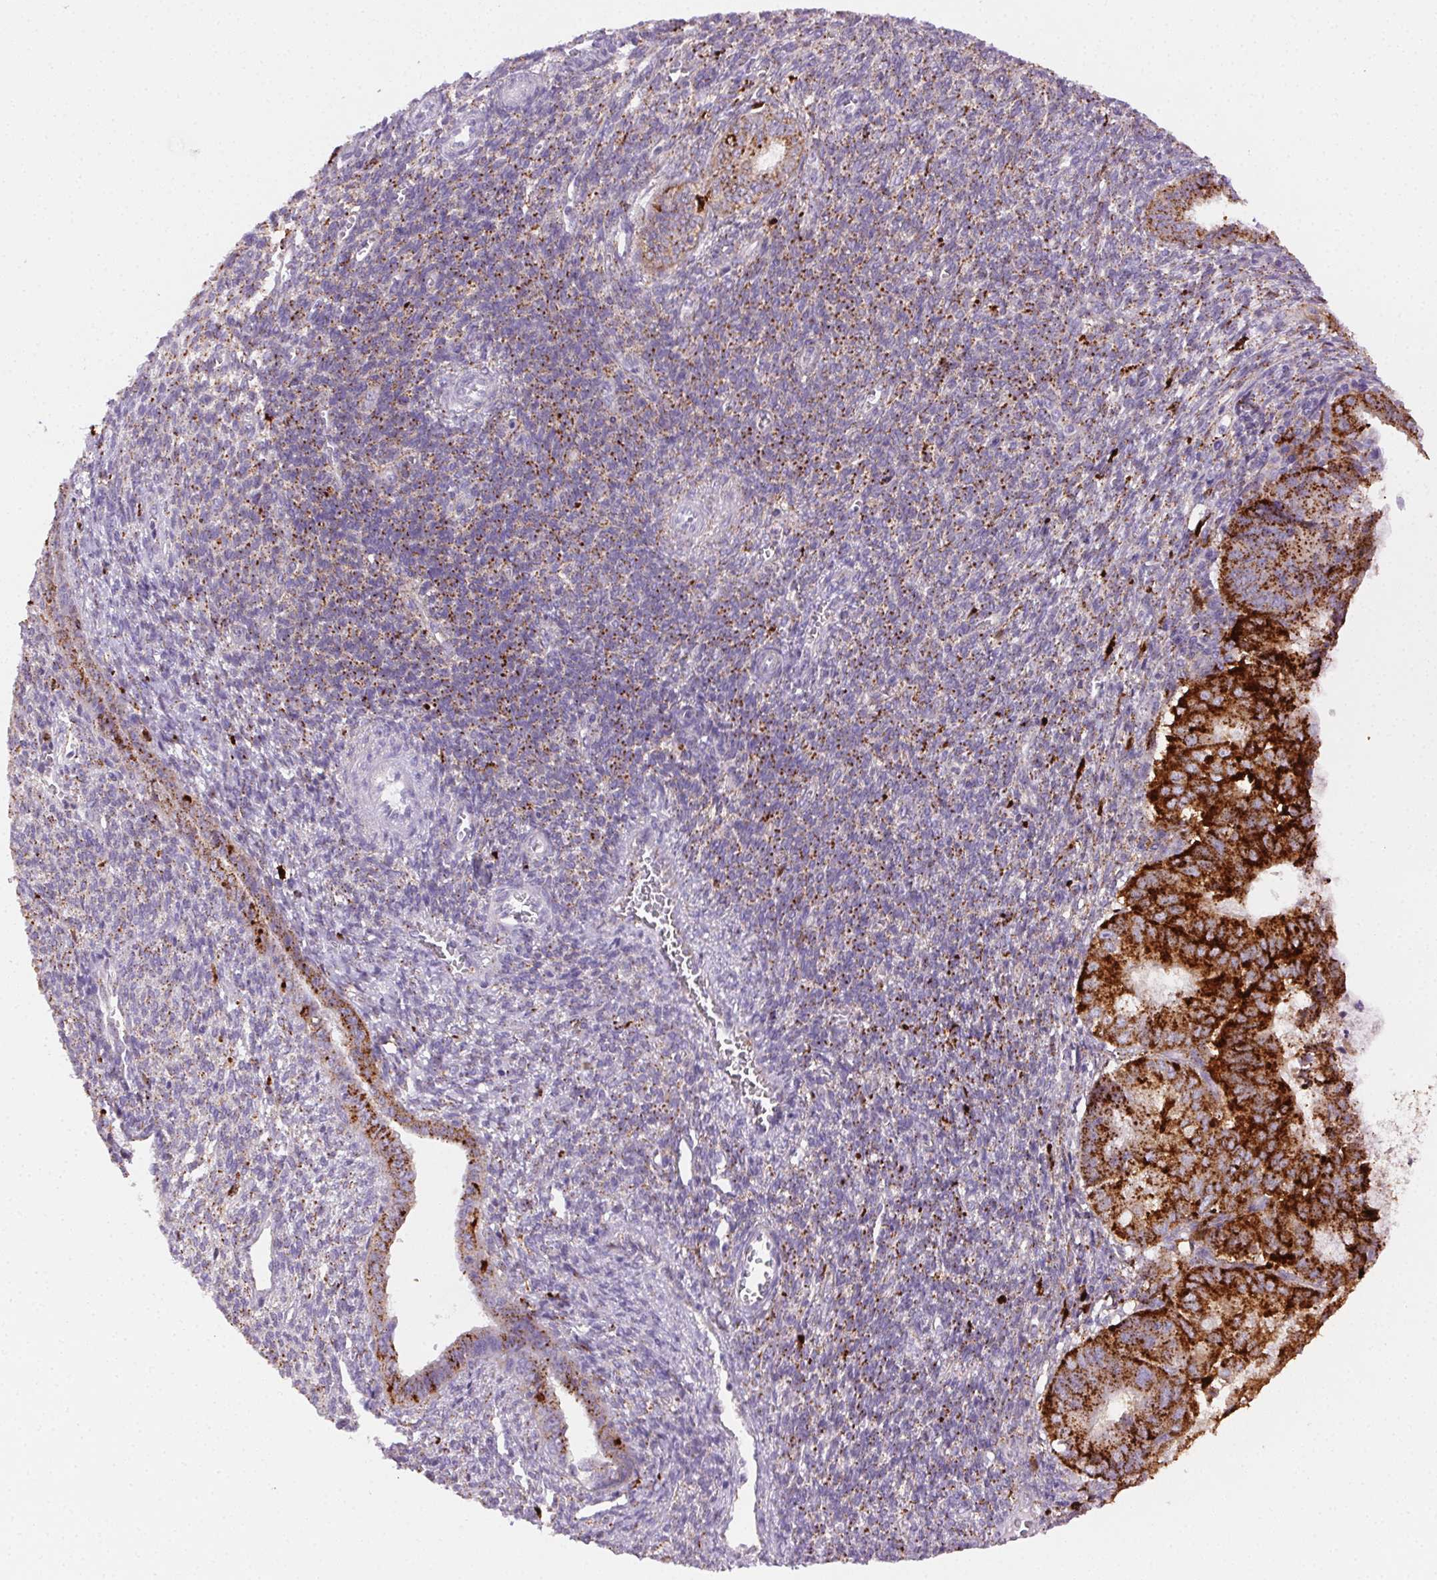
{"staining": {"intensity": "strong", "quantity": ">75%", "location": "cytoplasmic/membranous"}, "tissue": "endometrial cancer", "cell_type": "Tumor cells", "image_type": "cancer", "snomed": [{"axis": "morphology", "description": "Adenocarcinoma, NOS"}, {"axis": "topography", "description": "Endometrium"}], "caption": "Tumor cells demonstrate strong cytoplasmic/membranous positivity in about >75% of cells in endometrial cancer (adenocarcinoma).", "gene": "SCPEP1", "patient": {"sex": "female", "age": 86}}